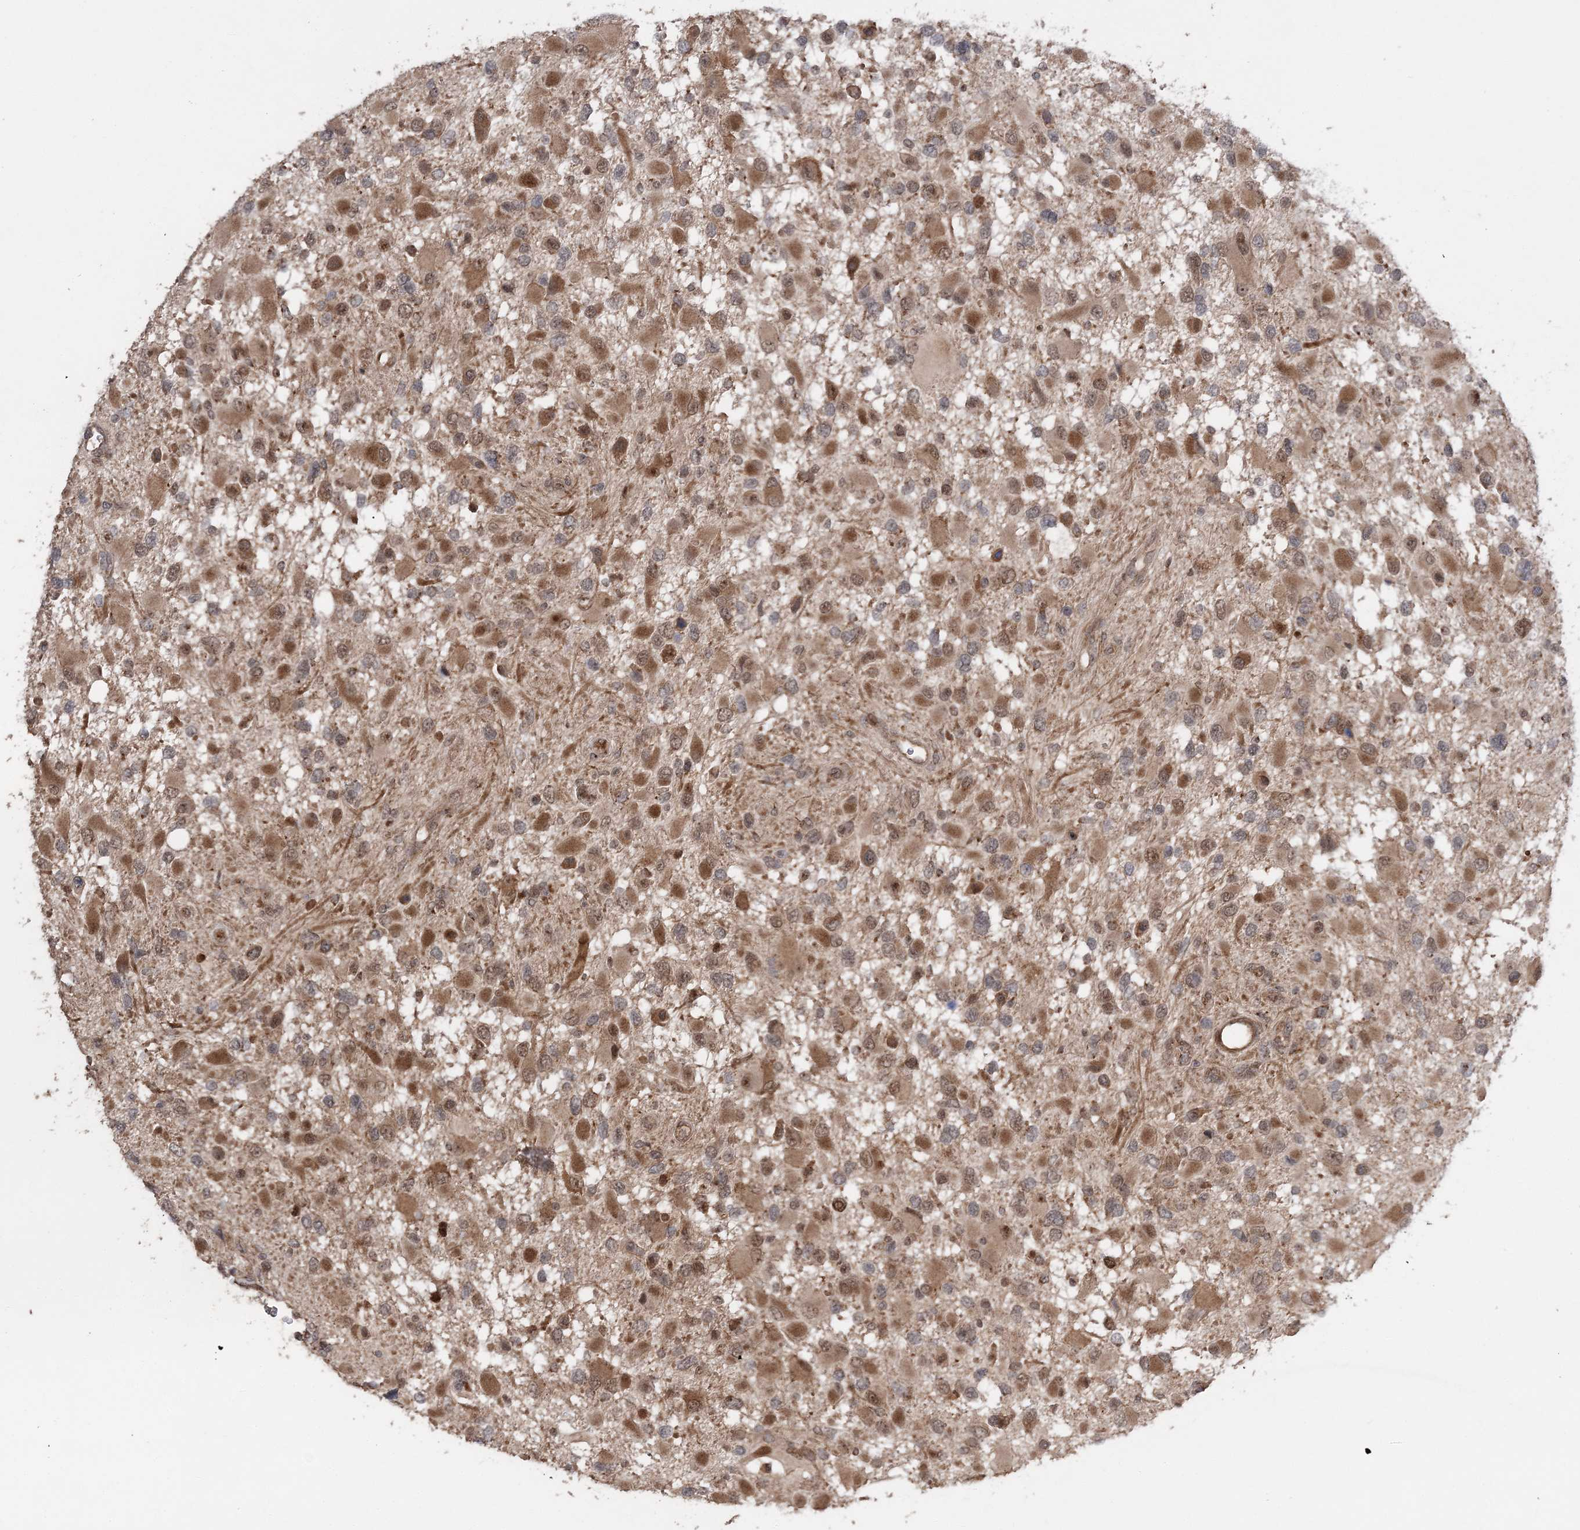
{"staining": {"intensity": "moderate", "quantity": ">75%", "location": "cytoplasmic/membranous,nuclear"}, "tissue": "glioma", "cell_type": "Tumor cells", "image_type": "cancer", "snomed": [{"axis": "morphology", "description": "Glioma, malignant, High grade"}, {"axis": "topography", "description": "Brain"}], "caption": "Glioma stained with a brown dye reveals moderate cytoplasmic/membranous and nuclear positive expression in about >75% of tumor cells.", "gene": "KIF4A", "patient": {"sex": "male", "age": 53}}